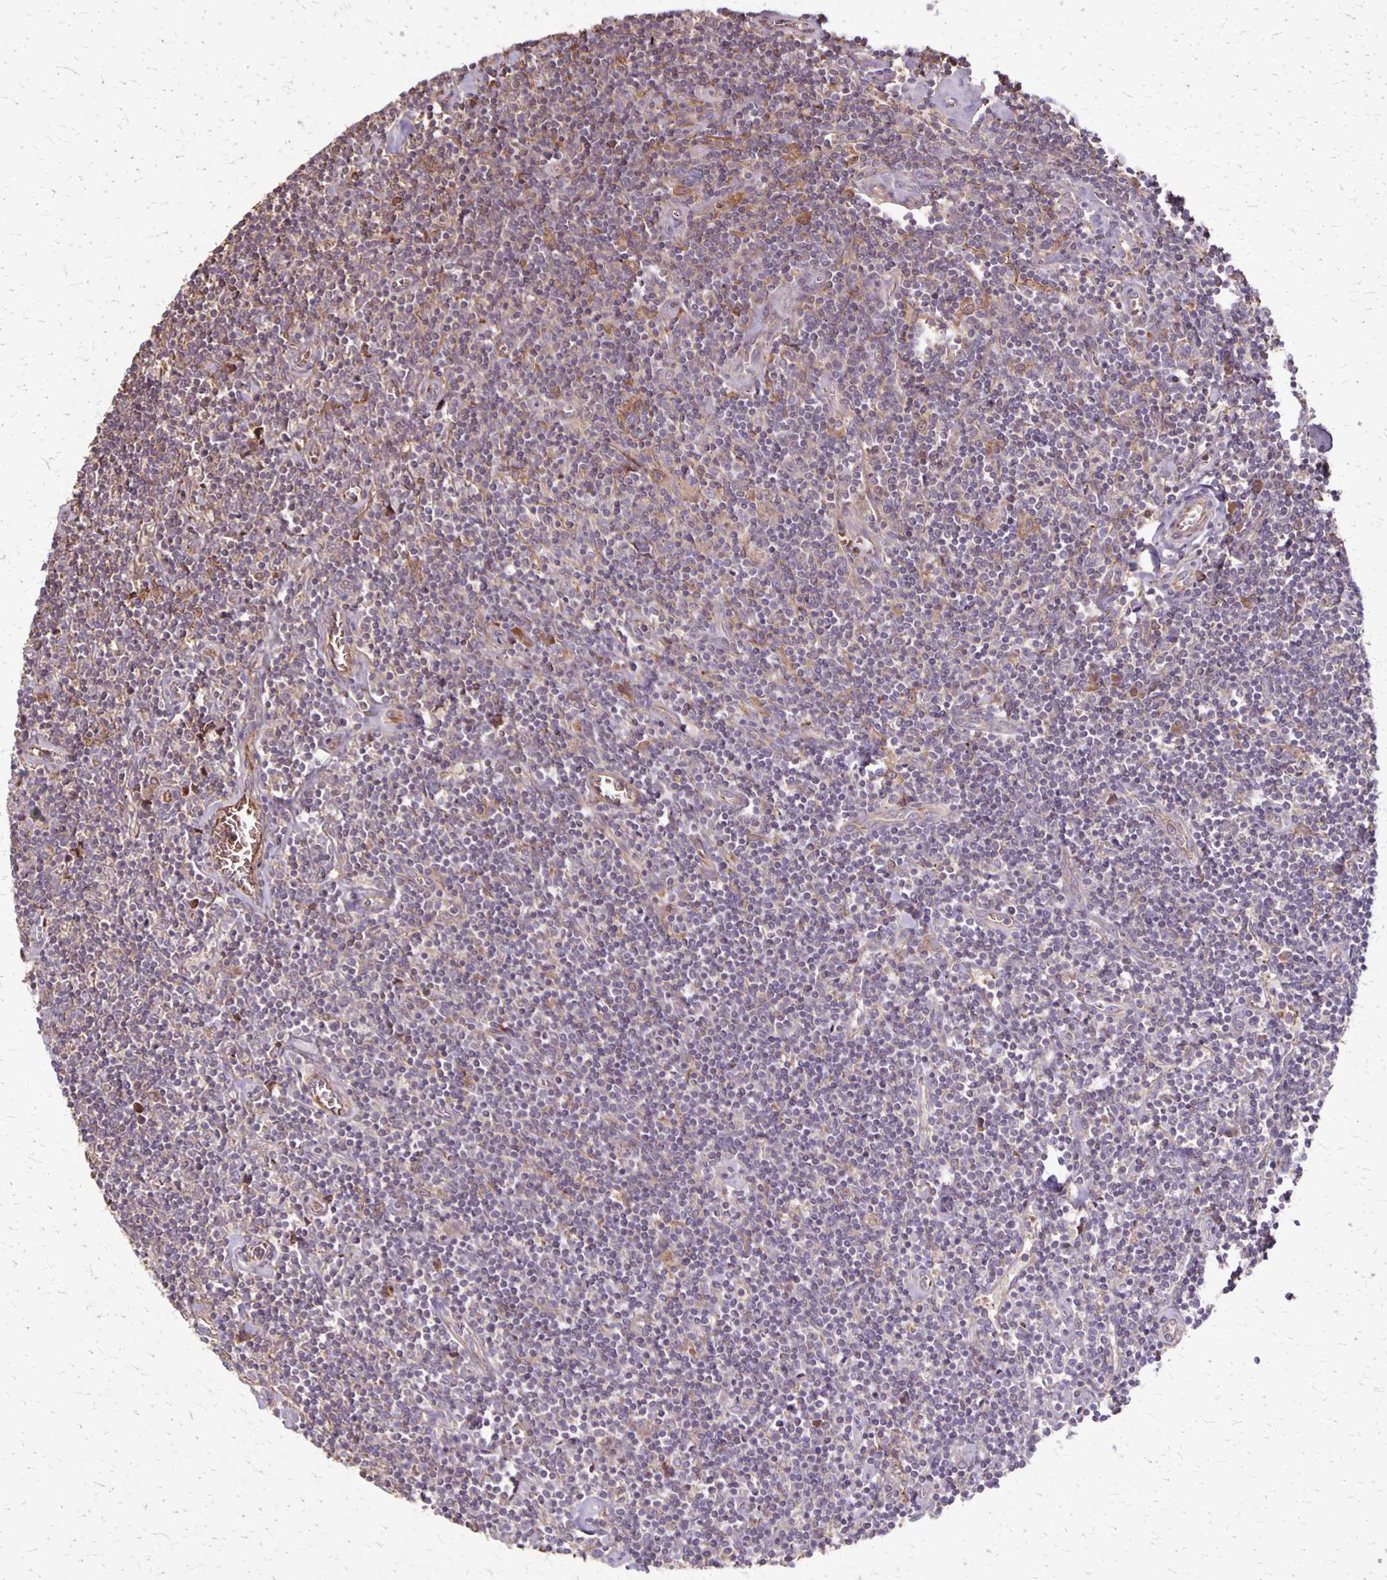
{"staining": {"intensity": "weak", "quantity": "<25%", "location": "cytoplasmic/membranous"}, "tissue": "lymphoma", "cell_type": "Tumor cells", "image_type": "cancer", "snomed": [{"axis": "morphology", "description": "Hodgkin's disease, NOS"}, {"axis": "topography", "description": "Lymph node"}], "caption": "Hodgkin's disease was stained to show a protein in brown. There is no significant expression in tumor cells. (DAB (3,3'-diaminobenzidine) immunohistochemistry (IHC) with hematoxylin counter stain).", "gene": "PROM2", "patient": {"sex": "male", "age": 40}}